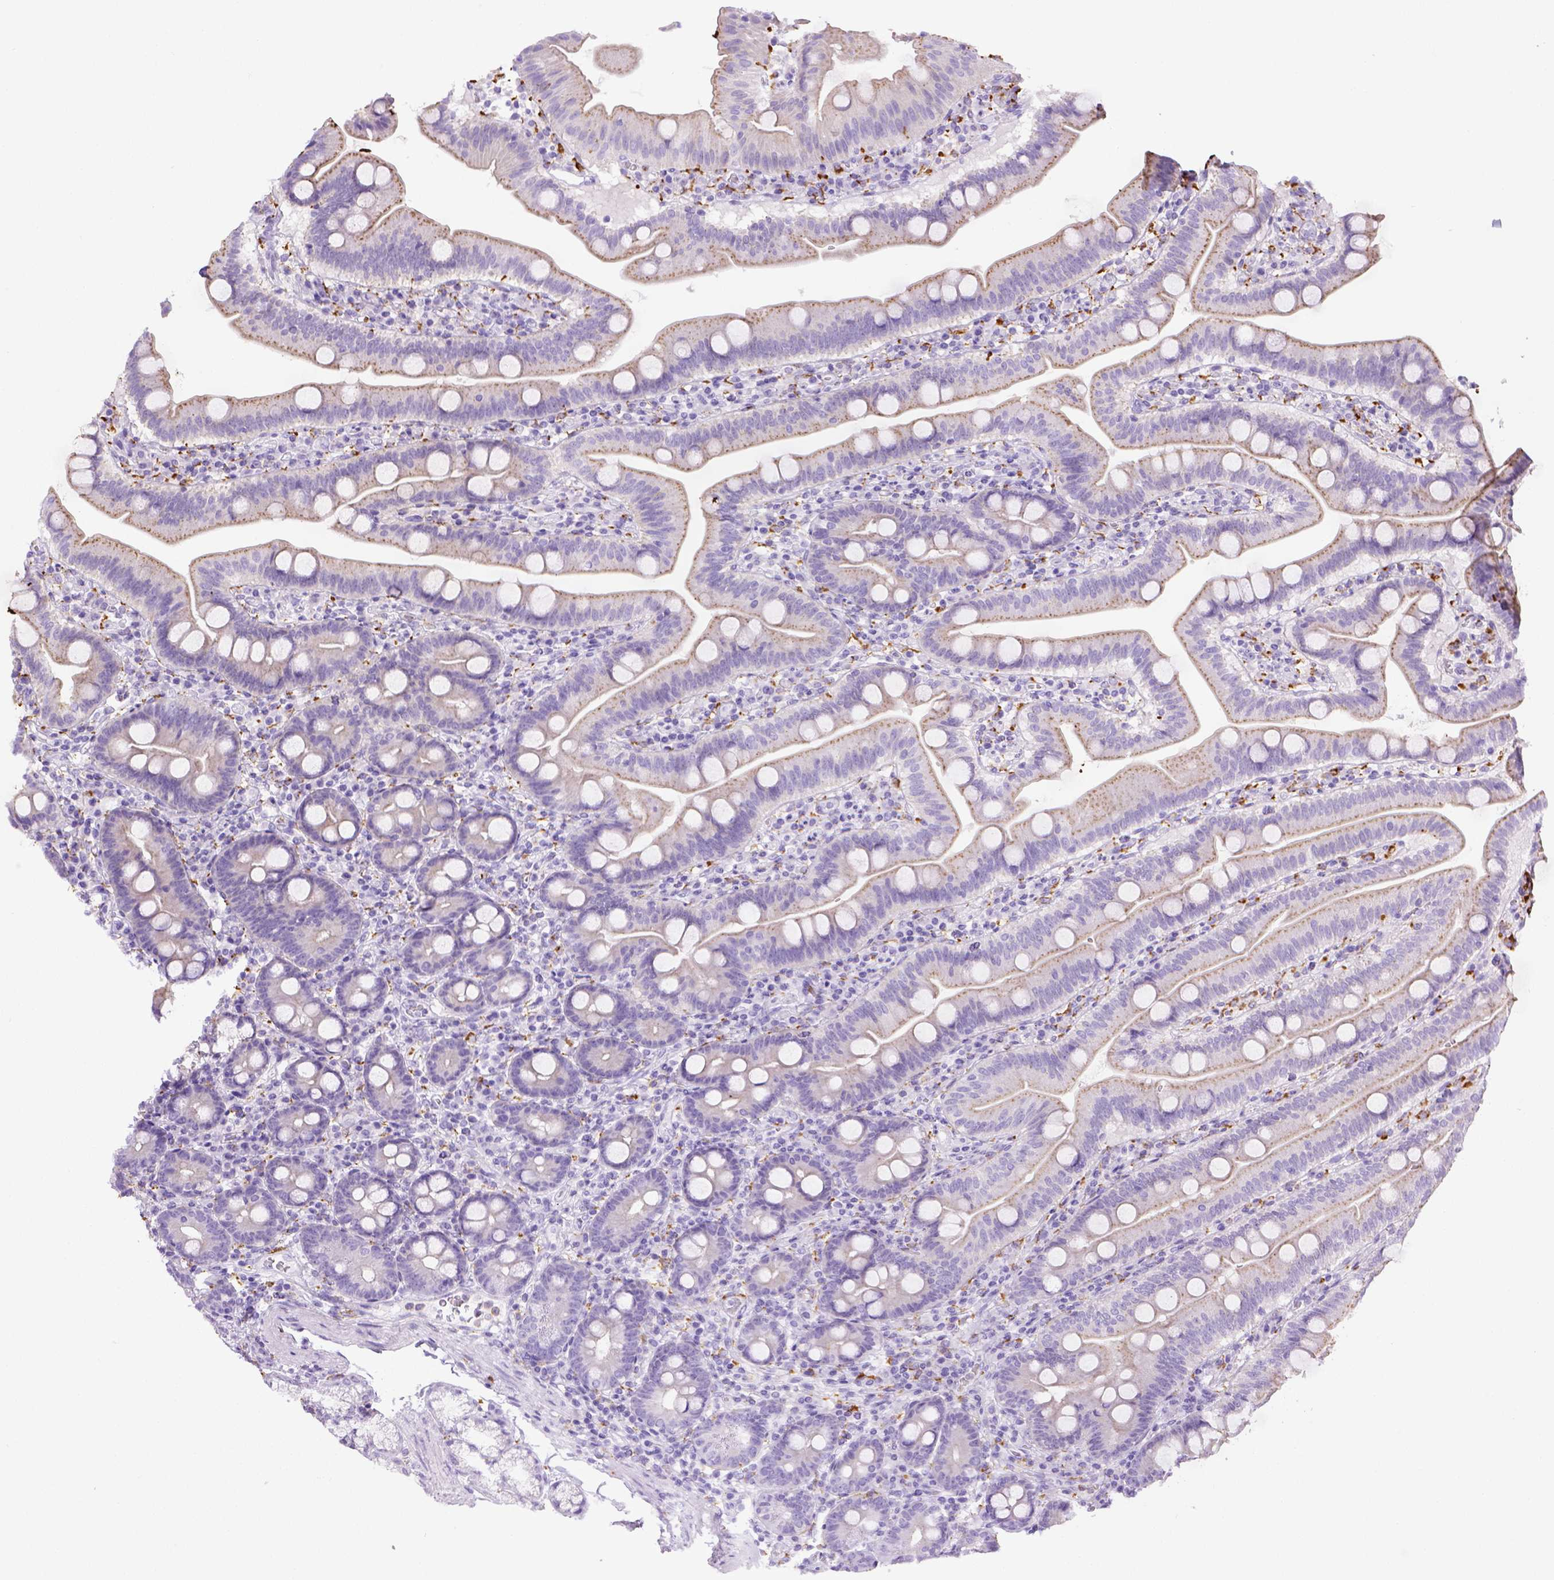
{"staining": {"intensity": "moderate", "quantity": "25%-75%", "location": "cytoplasmic/membranous"}, "tissue": "duodenum", "cell_type": "Glandular cells", "image_type": "normal", "snomed": [{"axis": "morphology", "description": "Normal tissue, NOS"}, {"axis": "topography", "description": "Duodenum"}], "caption": "Immunohistochemistry (IHC) micrograph of unremarkable duodenum stained for a protein (brown), which demonstrates medium levels of moderate cytoplasmic/membranous staining in approximately 25%-75% of glandular cells.", "gene": "CD68", "patient": {"sex": "male", "age": 59}}